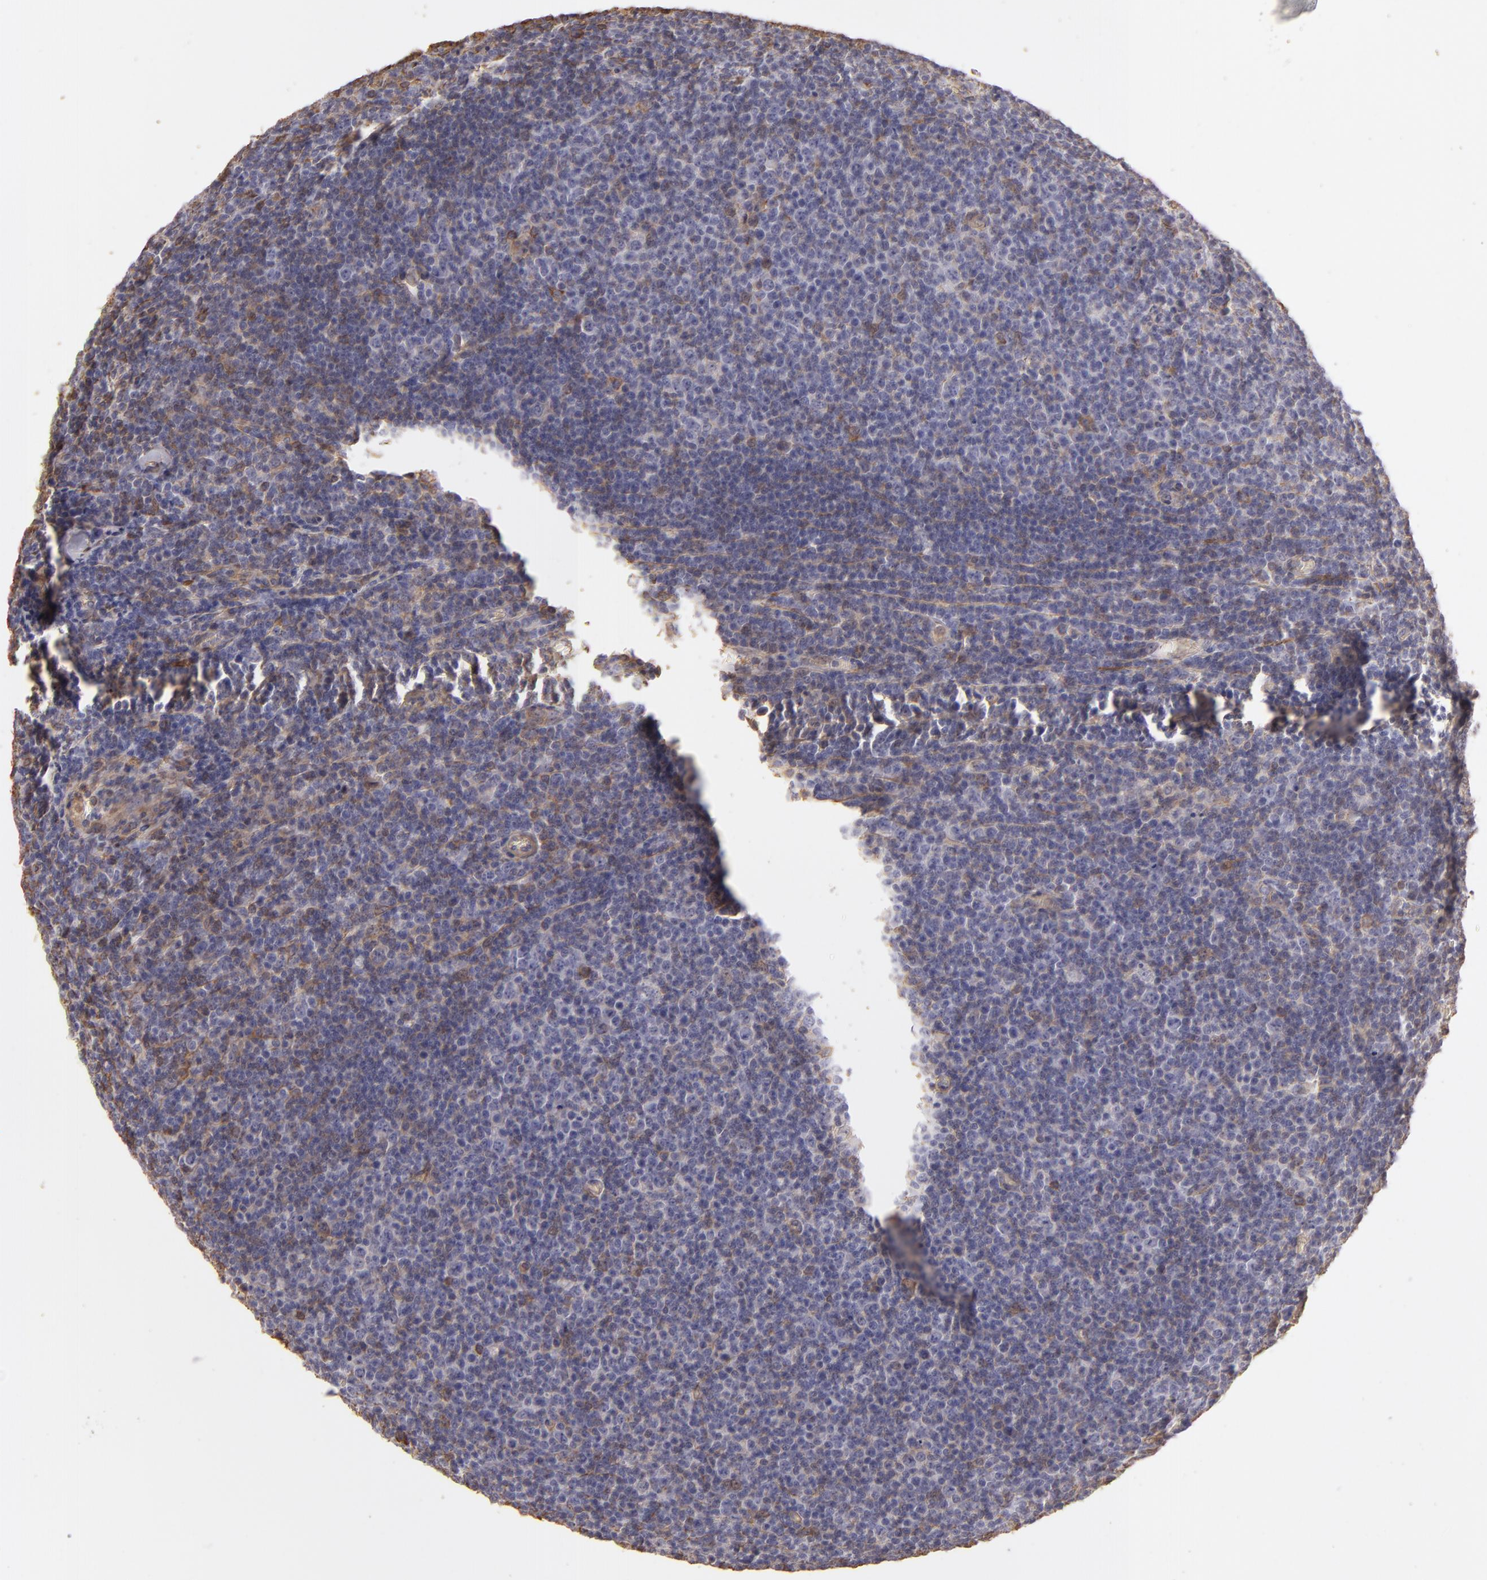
{"staining": {"intensity": "negative", "quantity": "none", "location": "none"}, "tissue": "lymphoma", "cell_type": "Tumor cells", "image_type": "cancer", "snomed": [{"axis": "morphology", "description": "Malignant lymphoma, non-Hodgkin's type, Low grade"}, {"axis": "topography", "description": "Lymph node"}], "caption": "This is a micrograph of immunohistochemistry staining of low-grade malignant lymphoma, non-Hodgkin's type, which shows no staining in tumor cells.", "gene": "HSPB6", "patient": {"sex": "male", "age": 74}}